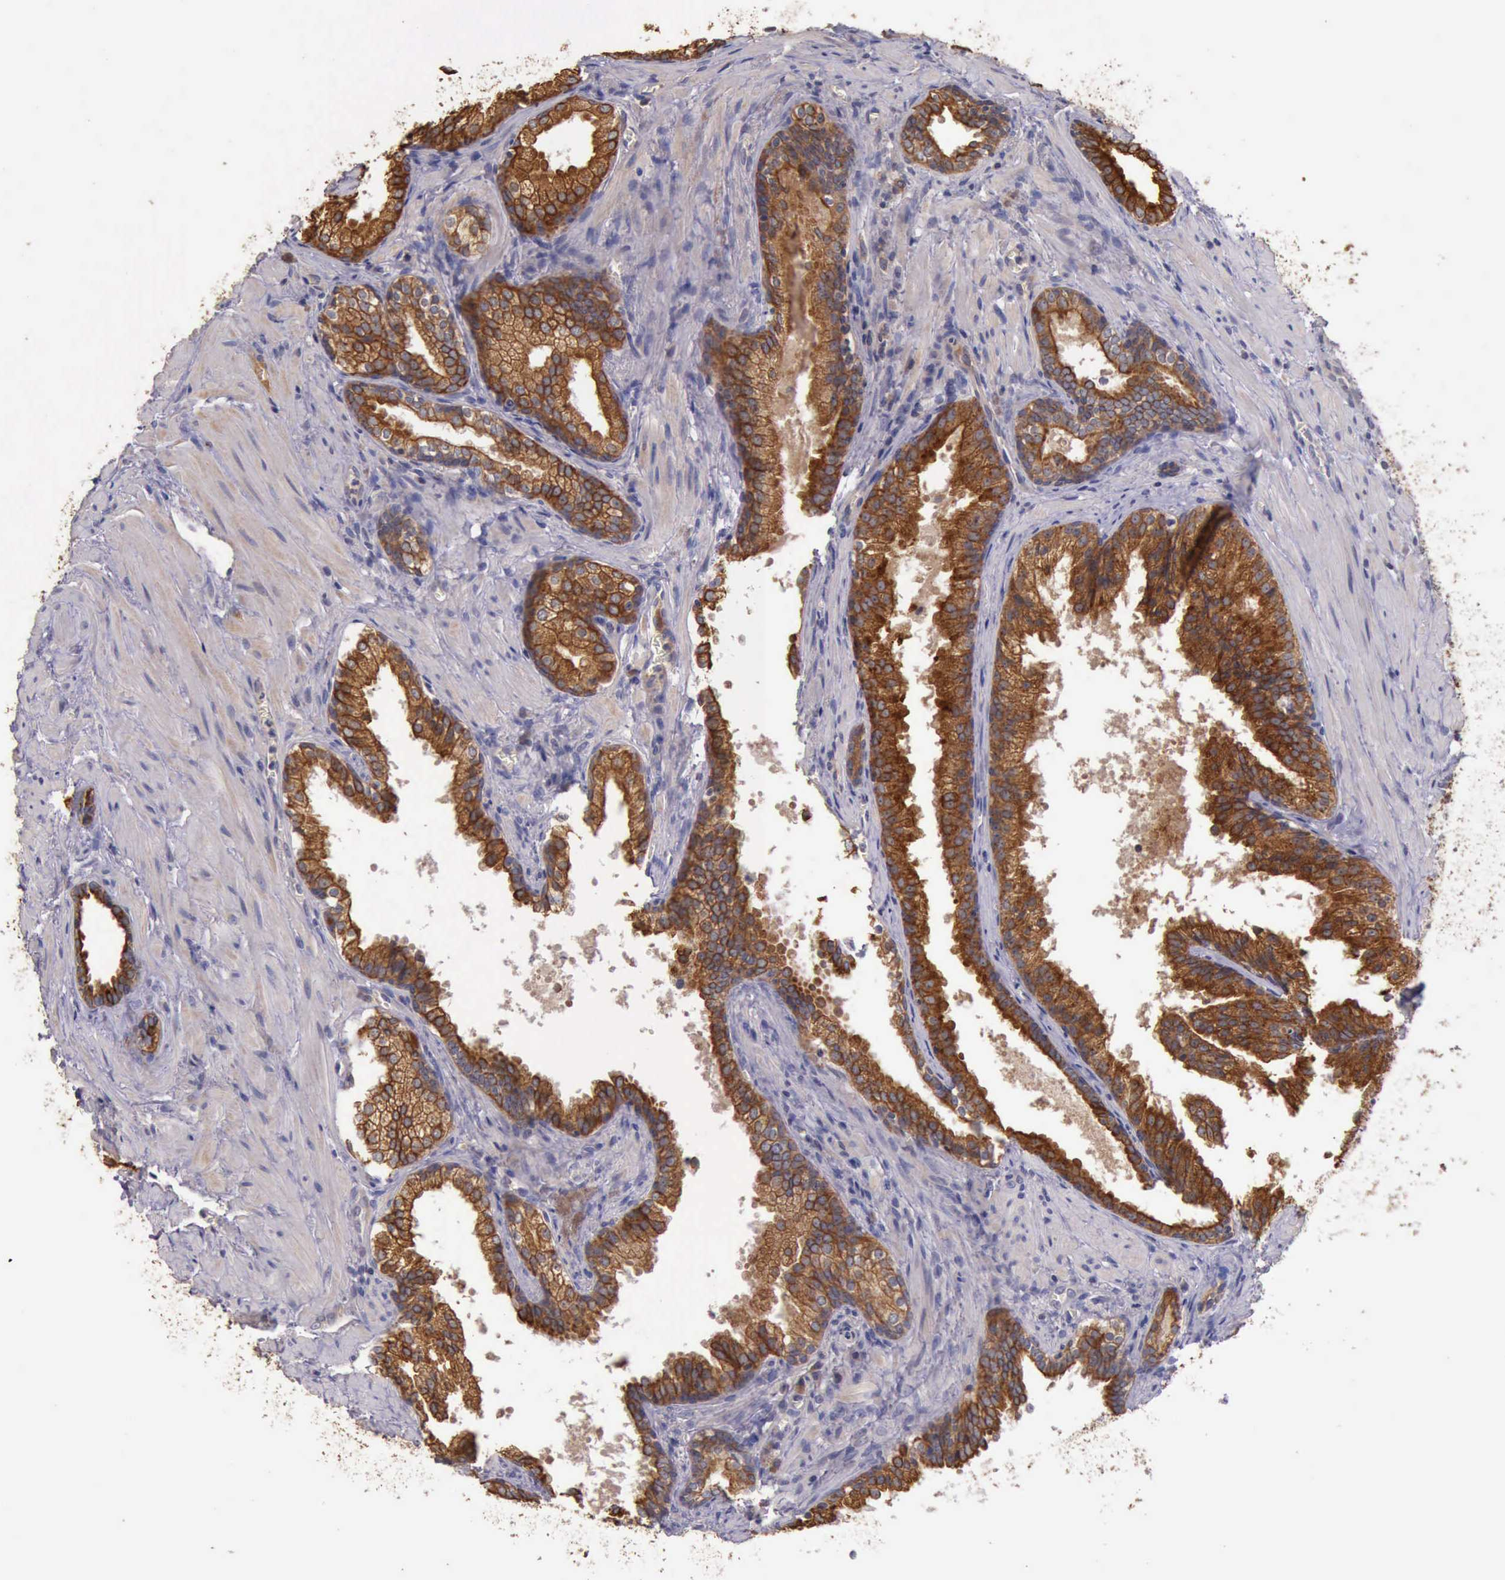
{"staining": {"intensity": "moderate", "quantity": ">75%", "location": "cytoplasmic/membranous"}, "tissue": "prostate cancer", "cell_type": "Tumor cells", "image_type": "cancer", "snomed": [{"axis": "morphology", "description": "Adenocarcinoma, Medium grade"}, {"axis": "topography", "description": "Prostate"}], "caption": "Brown immunohistochemical staining in prostate cancer displays moderate cytoplasmic/membranous expression in approximately >75% of tumor cells.", "gene": "RAB39B", "patient": {"sex": "male", "age": 64}}